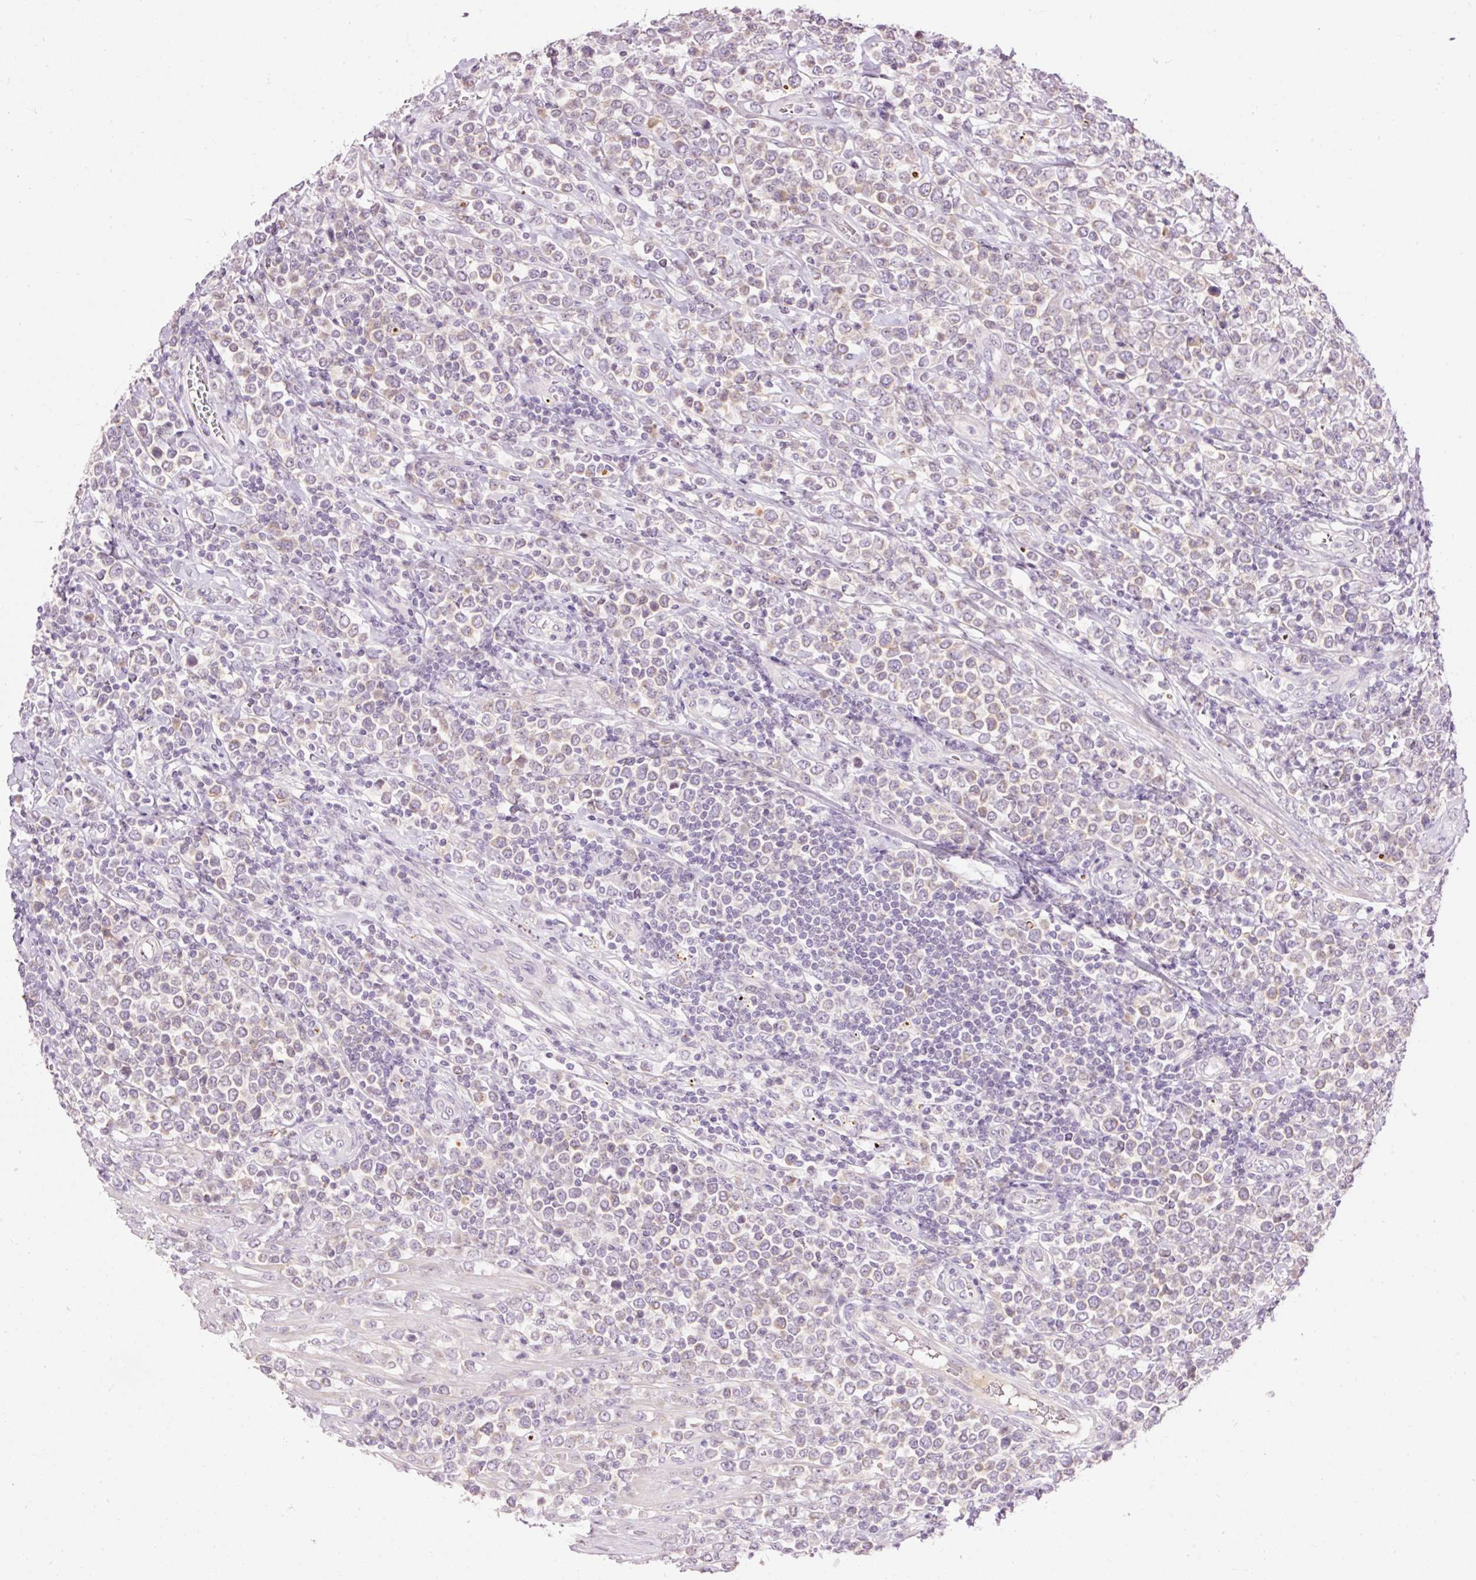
{"staining": {"intensity": "negative", "quantity": "none", "location": "none"}, "tissue": "lymphoma", "cell_type": "Tumor cells", "image_type": "cancer", "snomed": [{"axis": "morphology", "description": "Malignant lymphoma, non-Hodgkin's type, High grade"}, {"axis": "topography", "description": "Soft tissue"}], "caption": "Immunohistochemistry image of lymphoma stained for a protein (brown), which reveals no expression in tumor cells. Brightfield microscopy of immunohistochemistry (IHC) stained with DAB (brown) and hematoxylin (blue), captured at high magnification.", "gene": "ABHD11", "patient": {"sex": "female", "age": 56}}